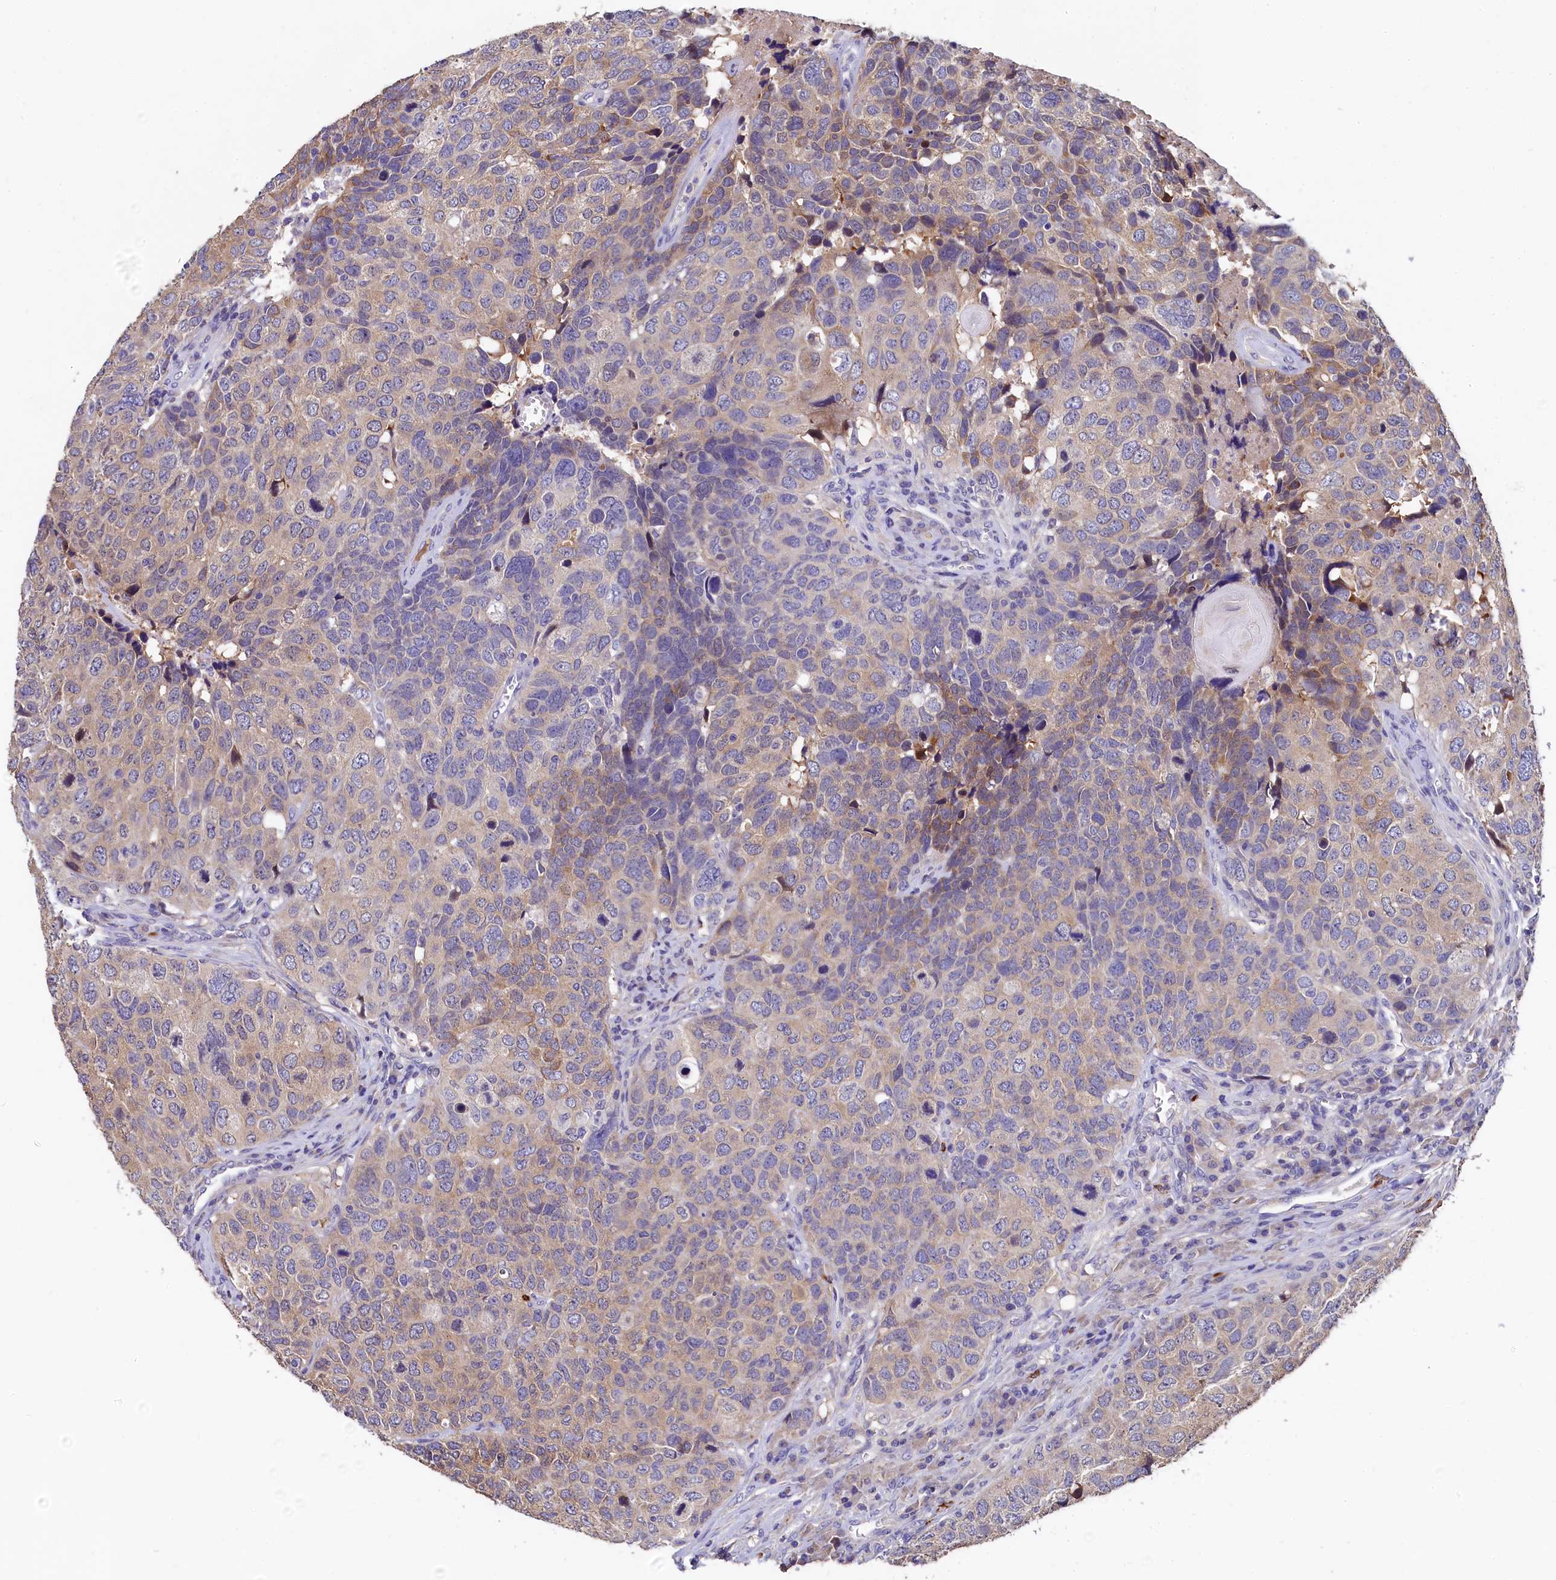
{"staining": {"intensity": "weak", "quantity": "25%-75%", "location": "cytoplasmic/membranous"}, "tissue": "head and neck cancer", "cell_type": "Tumor cells", "image_type": "cancer", "snomed": [{"axis": "morphology", "description": "Squamous cell carcinoma, NOS"}, {"axis": "topography", "description": "Head-Neck"}], "caption": "An image of head and neck cancer (squamous cell carcinoma) stained for a protein reveals weak cytoplasmic/membranous brown staining in tumor cells. Using DAB (brown) and hematoxylin (blue) stains, captured at high magnification using brightfield microscopy.", "gene": "EPS8L2", "patient": {"sex": "male", "age": 66}}